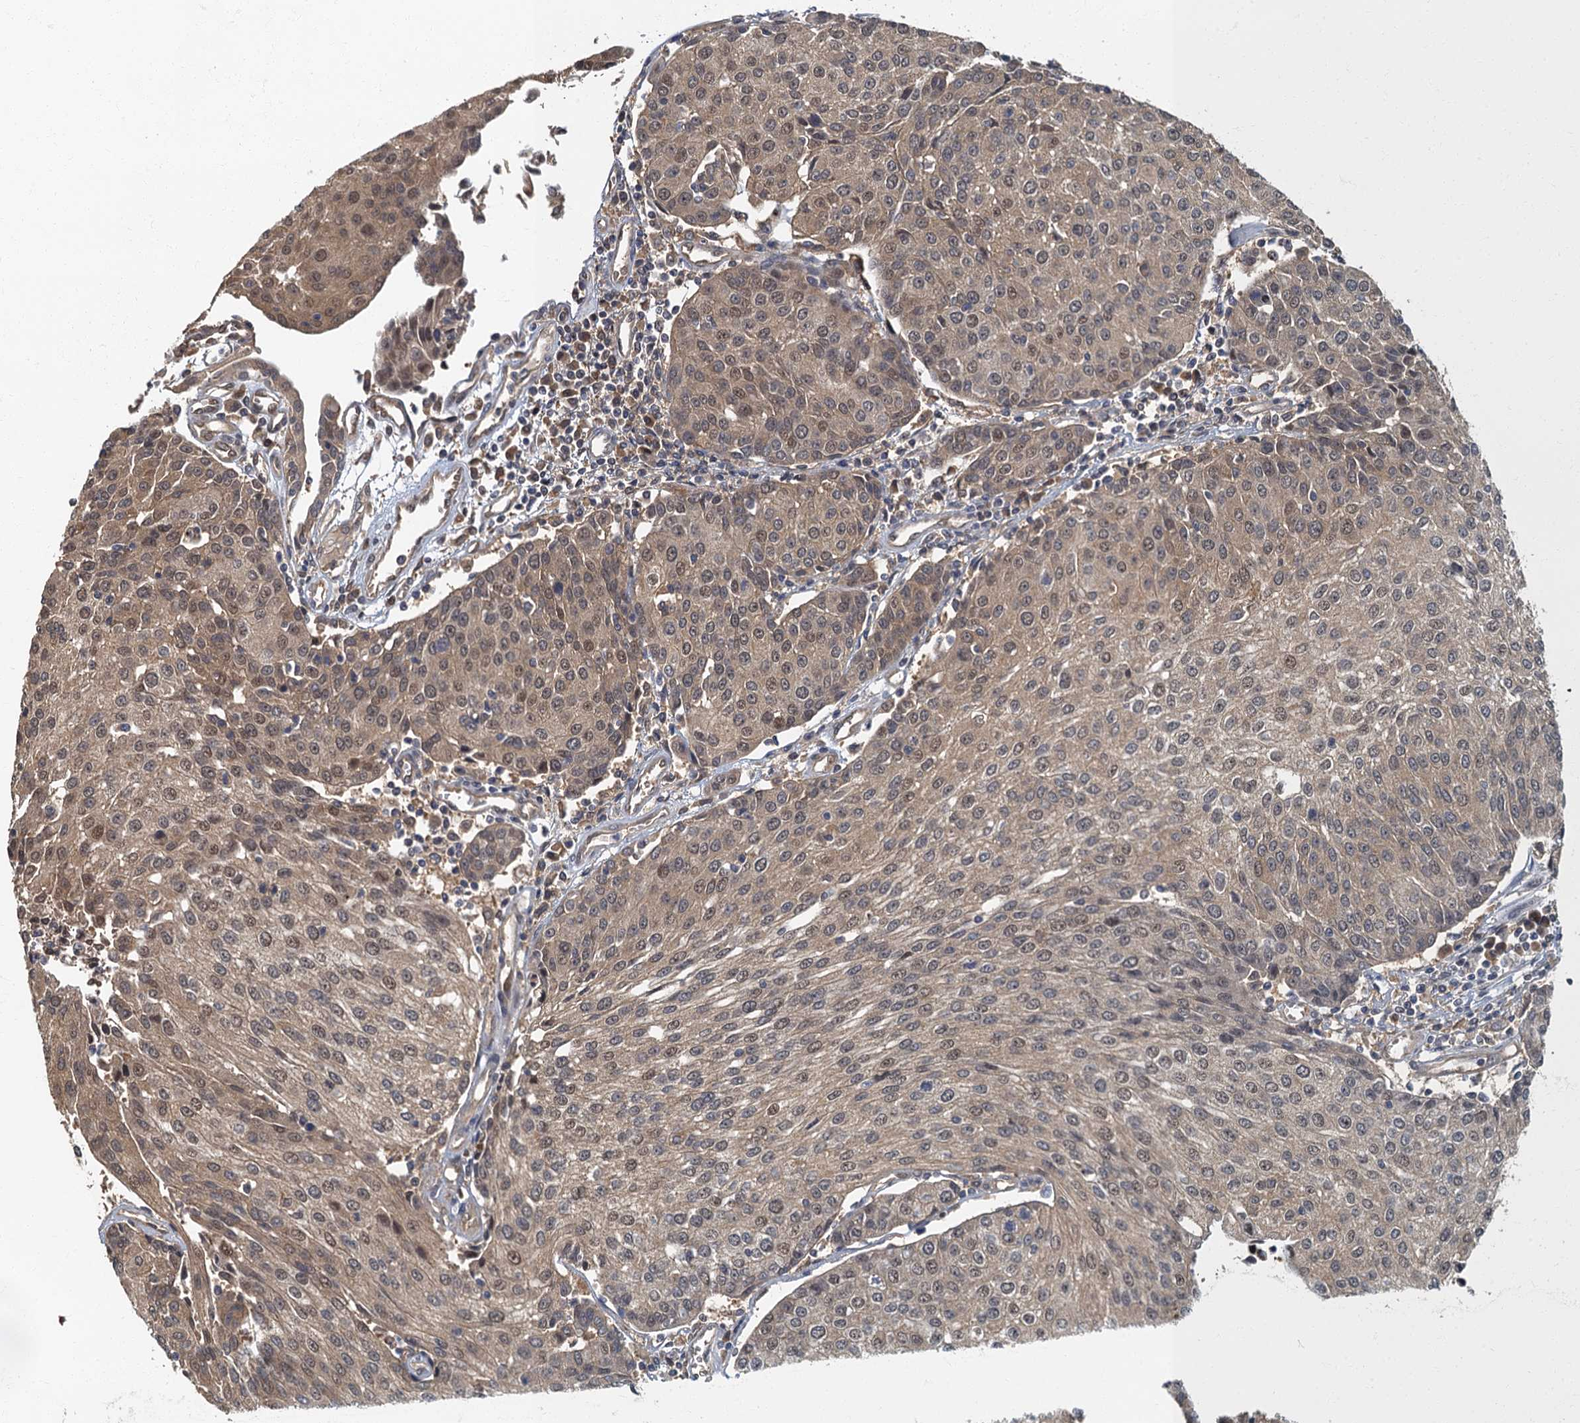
{"staining": {"intensity": "moderate", "quantity": ">75%", "location": "cytoplasmic/membranous,nuclear"}, "tissue": "urothelial cancer", "cell_type": "Tumor cells", "image_type": "cancer", "snomed": [{"axis": "morphology", "description": "Urothelial carcinoma, High grade"}, {"axis": "topography", "description": "Urinary bladder"}], "caption": "Urothelial cancer stained with a protein marker displays moderate staining in tumor cells.", "gene": "TBCK", "patient": {"sex": "female", "age": 85}}